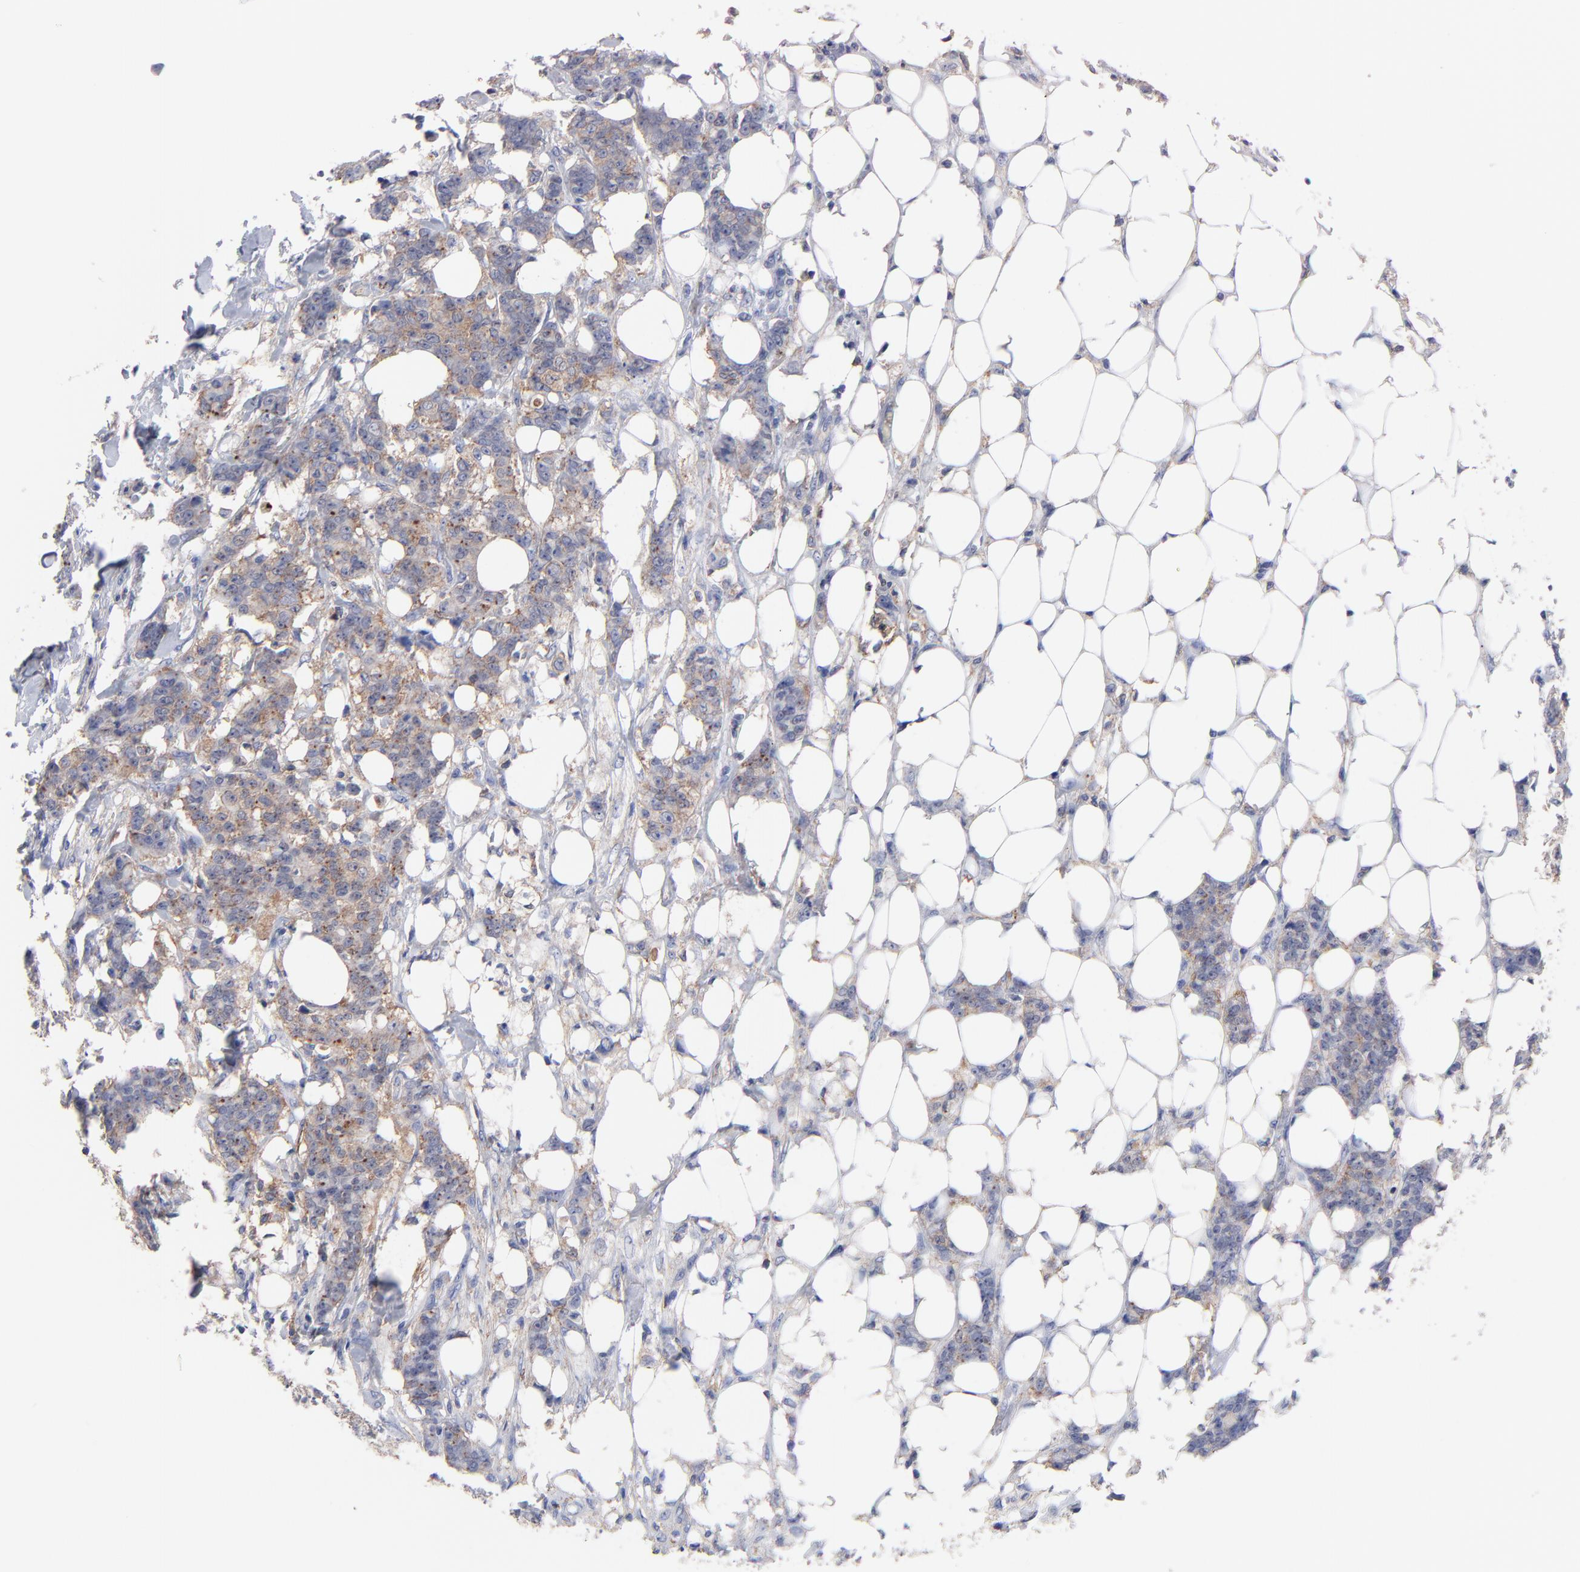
{"staining": {"intensity": "weak", "quantity": "25%-75%", "location": "cytoplasmic/membranous"}, "tissue": "breast cancer", "cell_type": "Tumor cells", "image_type": "cancer", "snomed": [{"axis": "morphology", "description": "Duct carcinoma"}, {"axis": "topography", "description": "Breast"}], "caption": "Breast cancer stained with a protein marker displays weak staining in tumor cells.", "gene": "ASL", "patient": {"sex": "female", "age": 40}}